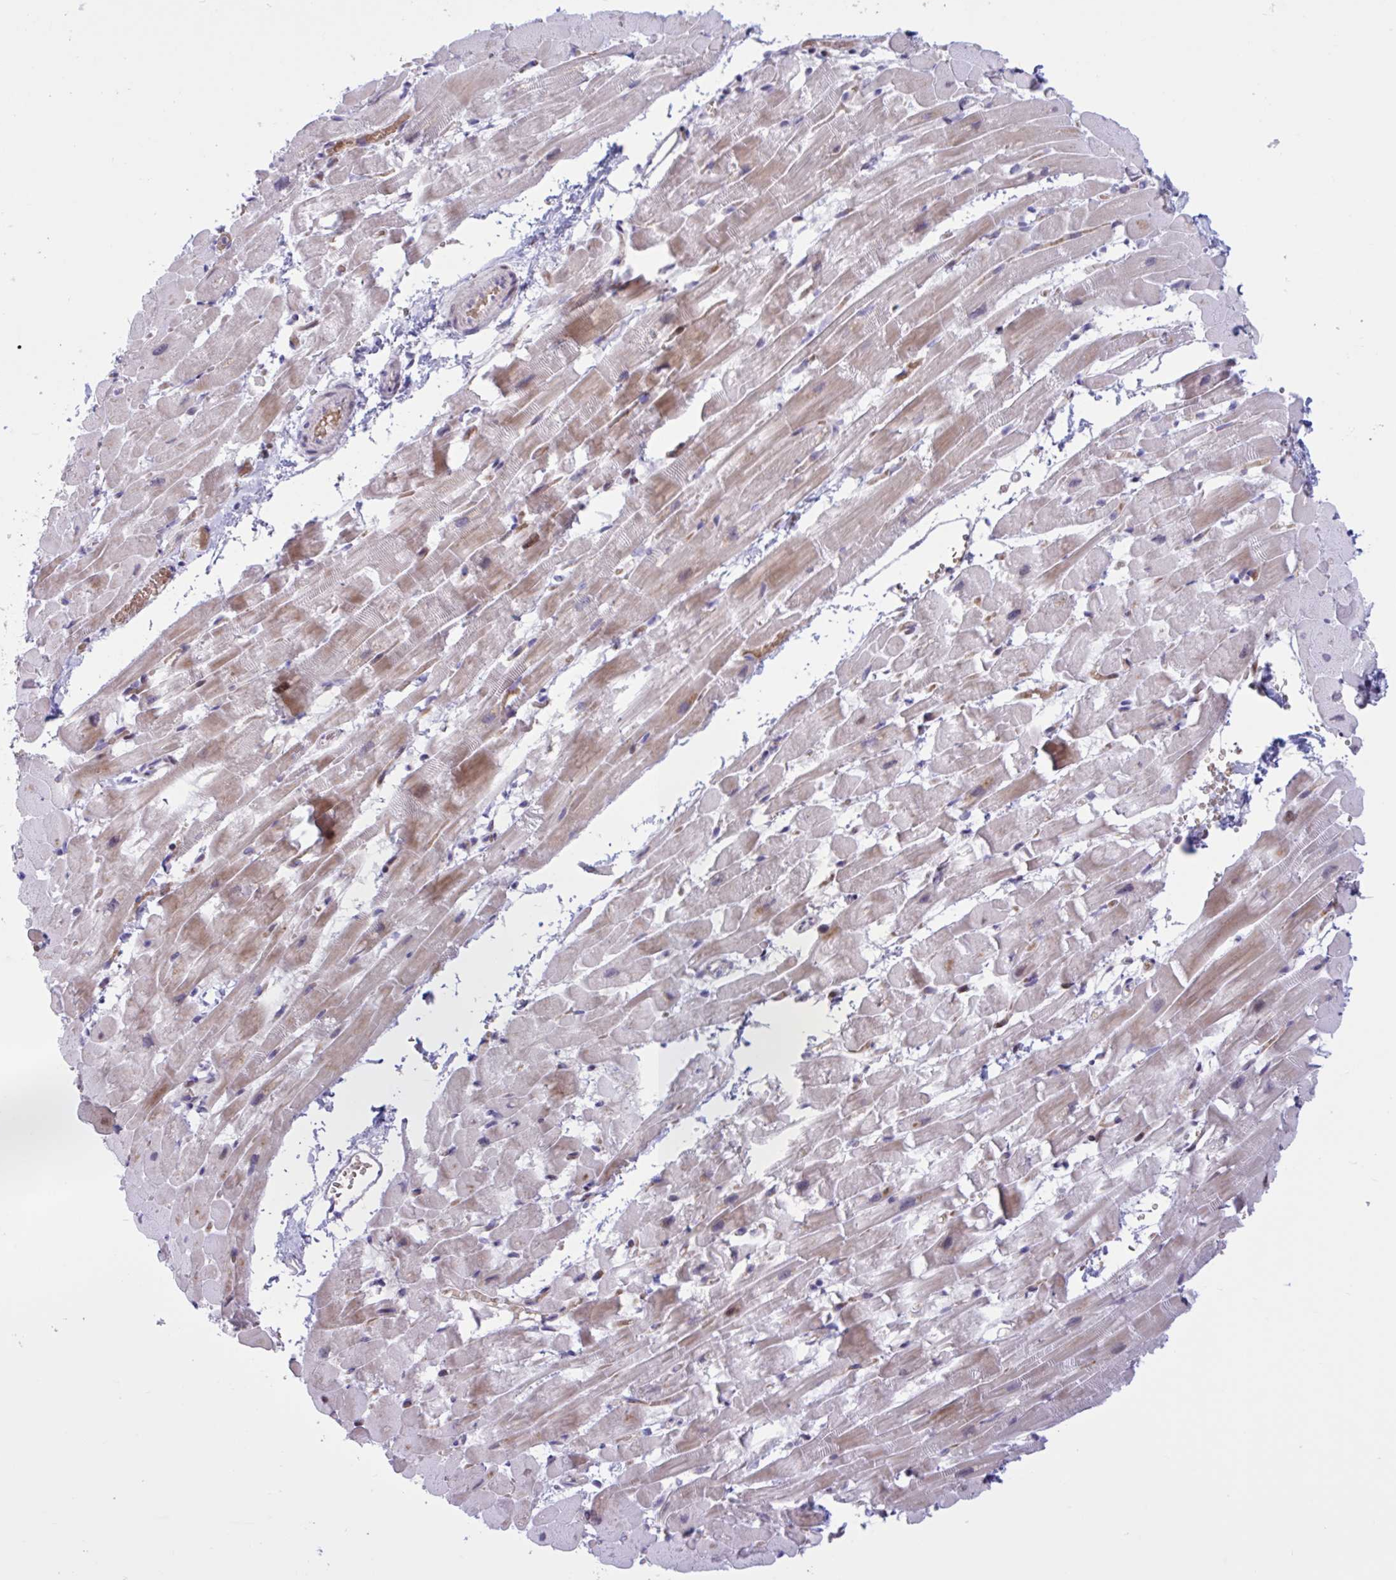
{"staining": {"intensity": "moderate", "quantity": "<25%", "location": "cytoplasmic/membranous"}, "tissue": "heart muscle", "cell_type": "Cardiomyocytes", "image_type": "normal", "snomed": [{"axis": "morphology", "description": "Normal tissue, NOS"}, {"axis": "topography", "description": "Heart"}], "caption": "This histopathology image displays unremarkable heart muscle stained with immunohistochemistry (IHC) to label a protein in brown. The cytoplasmic/membranous of cardiomyocytes show moderate positivity for the protein. Nuclei are counter-stained blue.", "gene": "RBL1", "patient": {"sex": "male", "age": 37}}